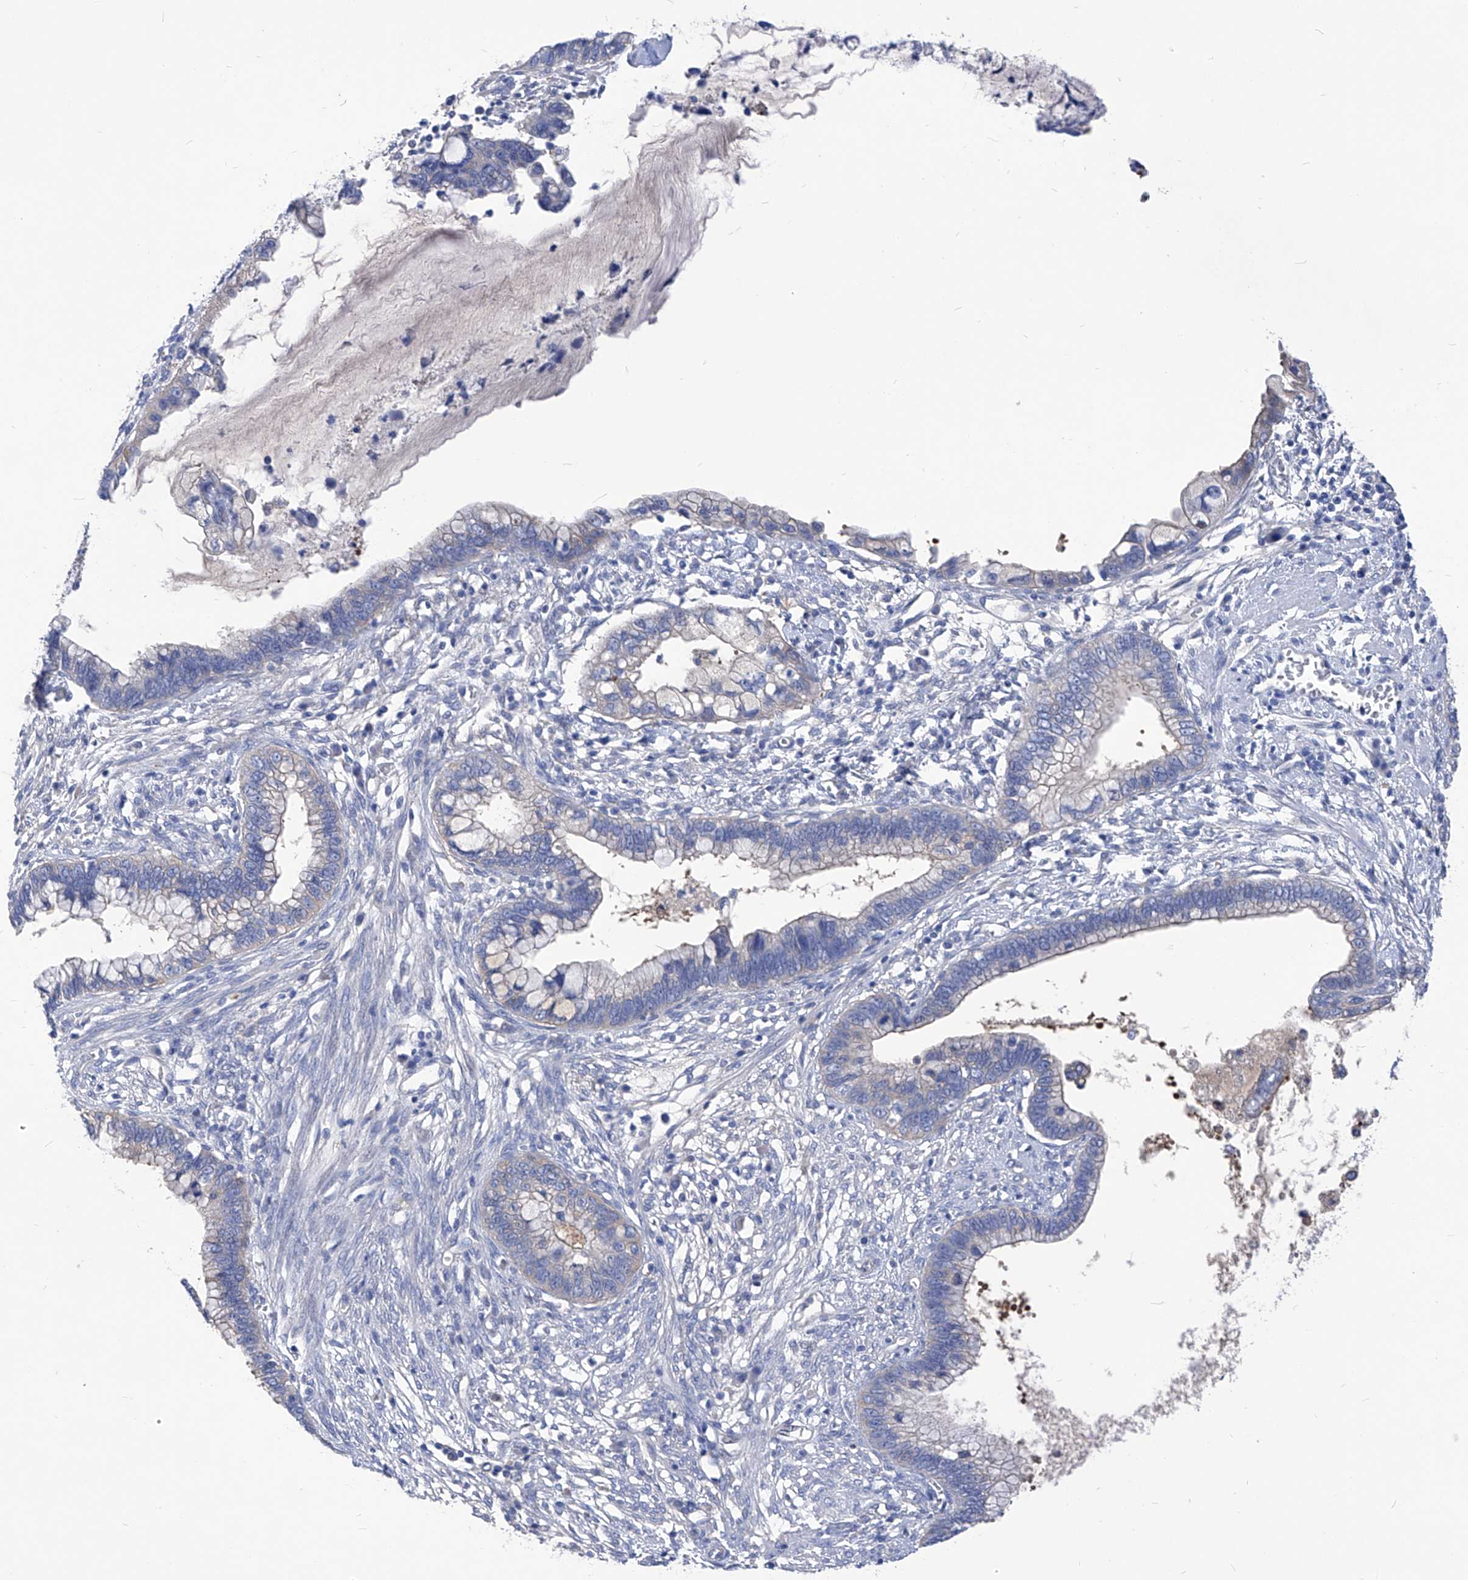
{"staining": {"intensity": "weak", "quantity": "<25%", "location": "cytoplasmic/membranous"}, "tissue": "cervical cancer", "cell_type": "Tumor cells", "image_type": "cancer", "snomed": [{"axis": "morphology", "description": "Adenocarcinoma, NOS"}, {"axis": "topography", "description": "Cervix"}], "caption": "Human cervical cancer stained for a protein using IHC demonstrates no positivity in tumor cells.", "gene": "XPNPEP1", "patient": {"sex": "female", "age": 44}}